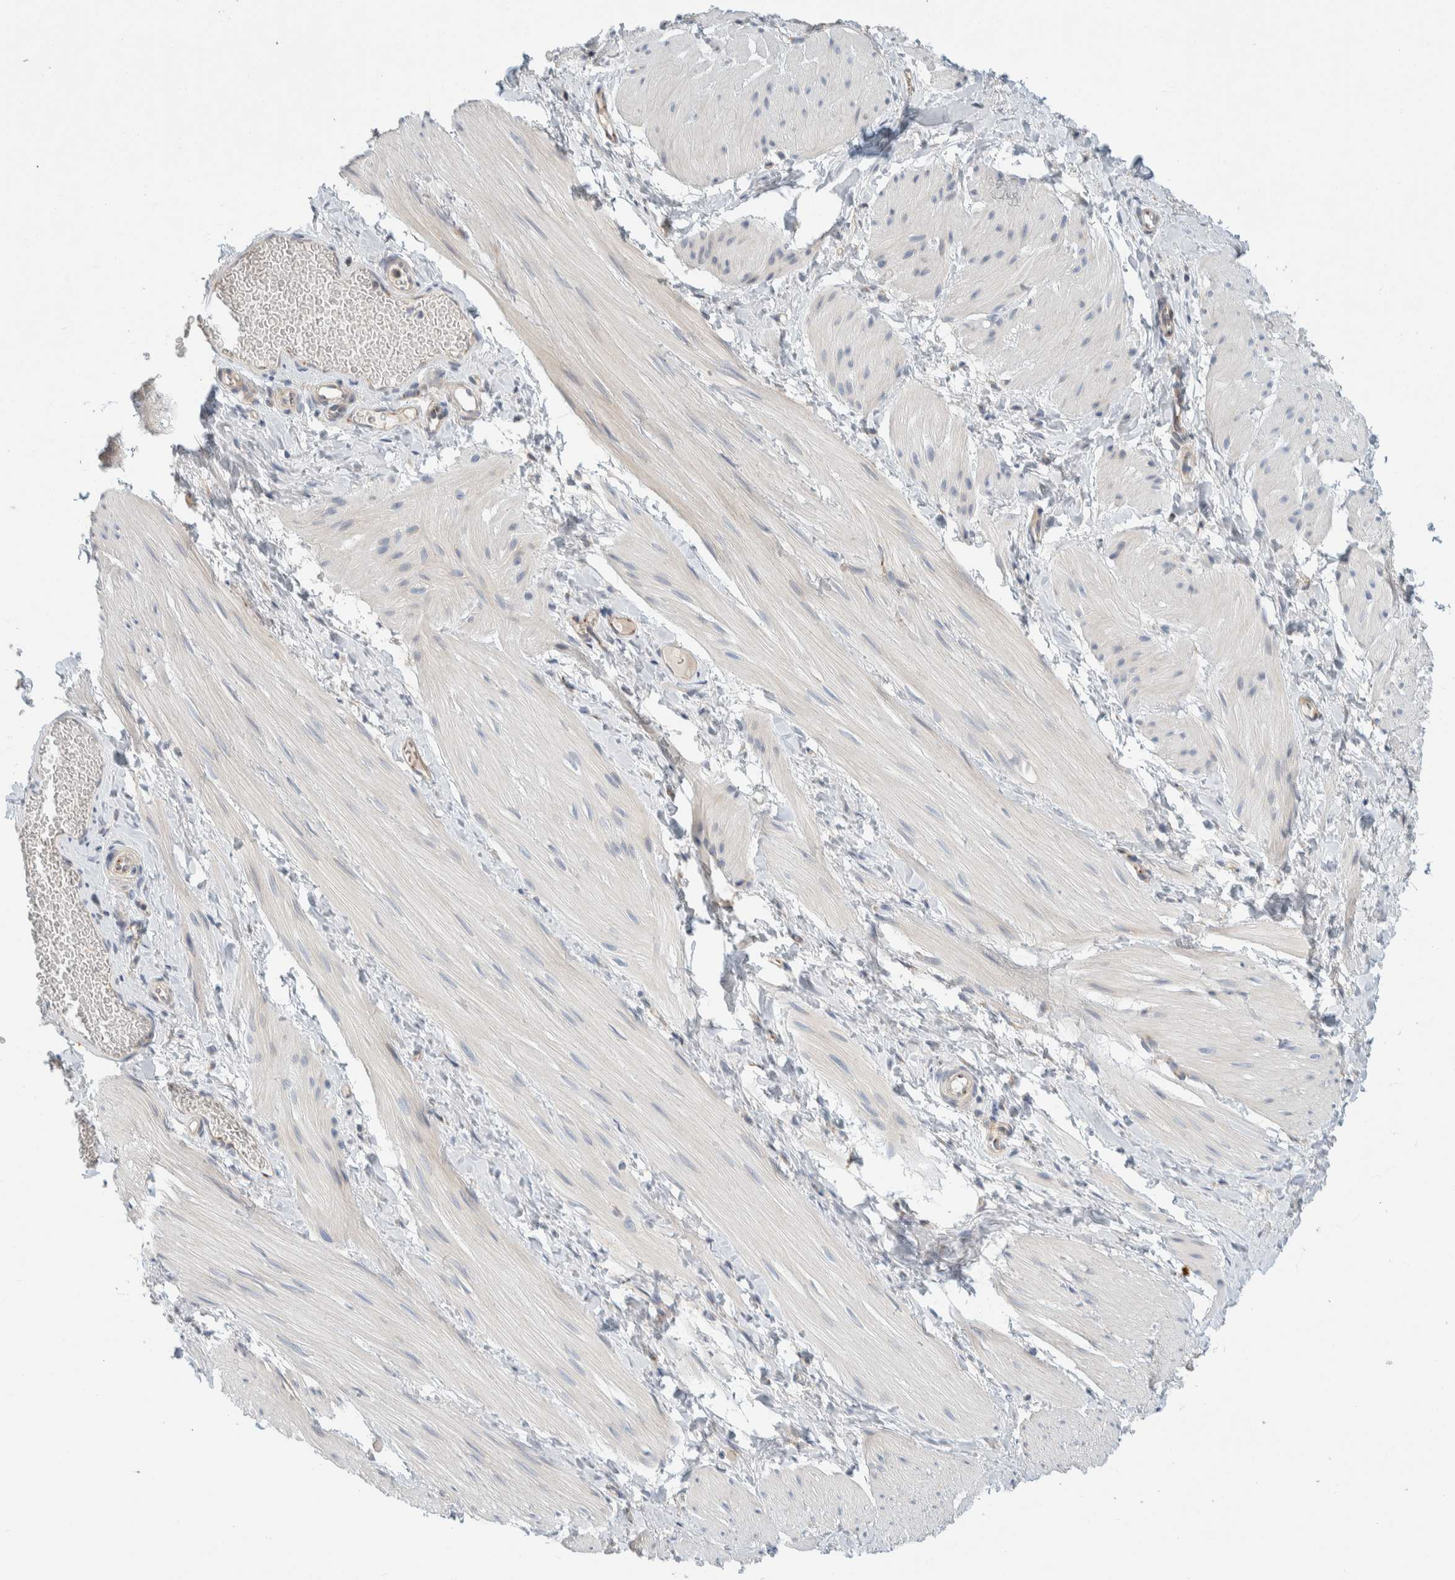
{"staining": {"intensity": "negative", "quantity": "none", "location": "none"}, "tissue": "smooth muscle", "cell_type": "Smooth muscle cells", "image_type": "normal", "snomed": [{"axis": "morphology", "description": "Normal tissue, NOS"}, {"axis": "topography", "description": "Smooth muscle"}], "caption": "Immunohistochemistry (IHC) histopathology image of benign smooth muscle stained for a protein (brown), which displays no positivity in smooth muscle cells.", "gene": "TMEM184B", "patient": {"sex": "male", "age": 16}}